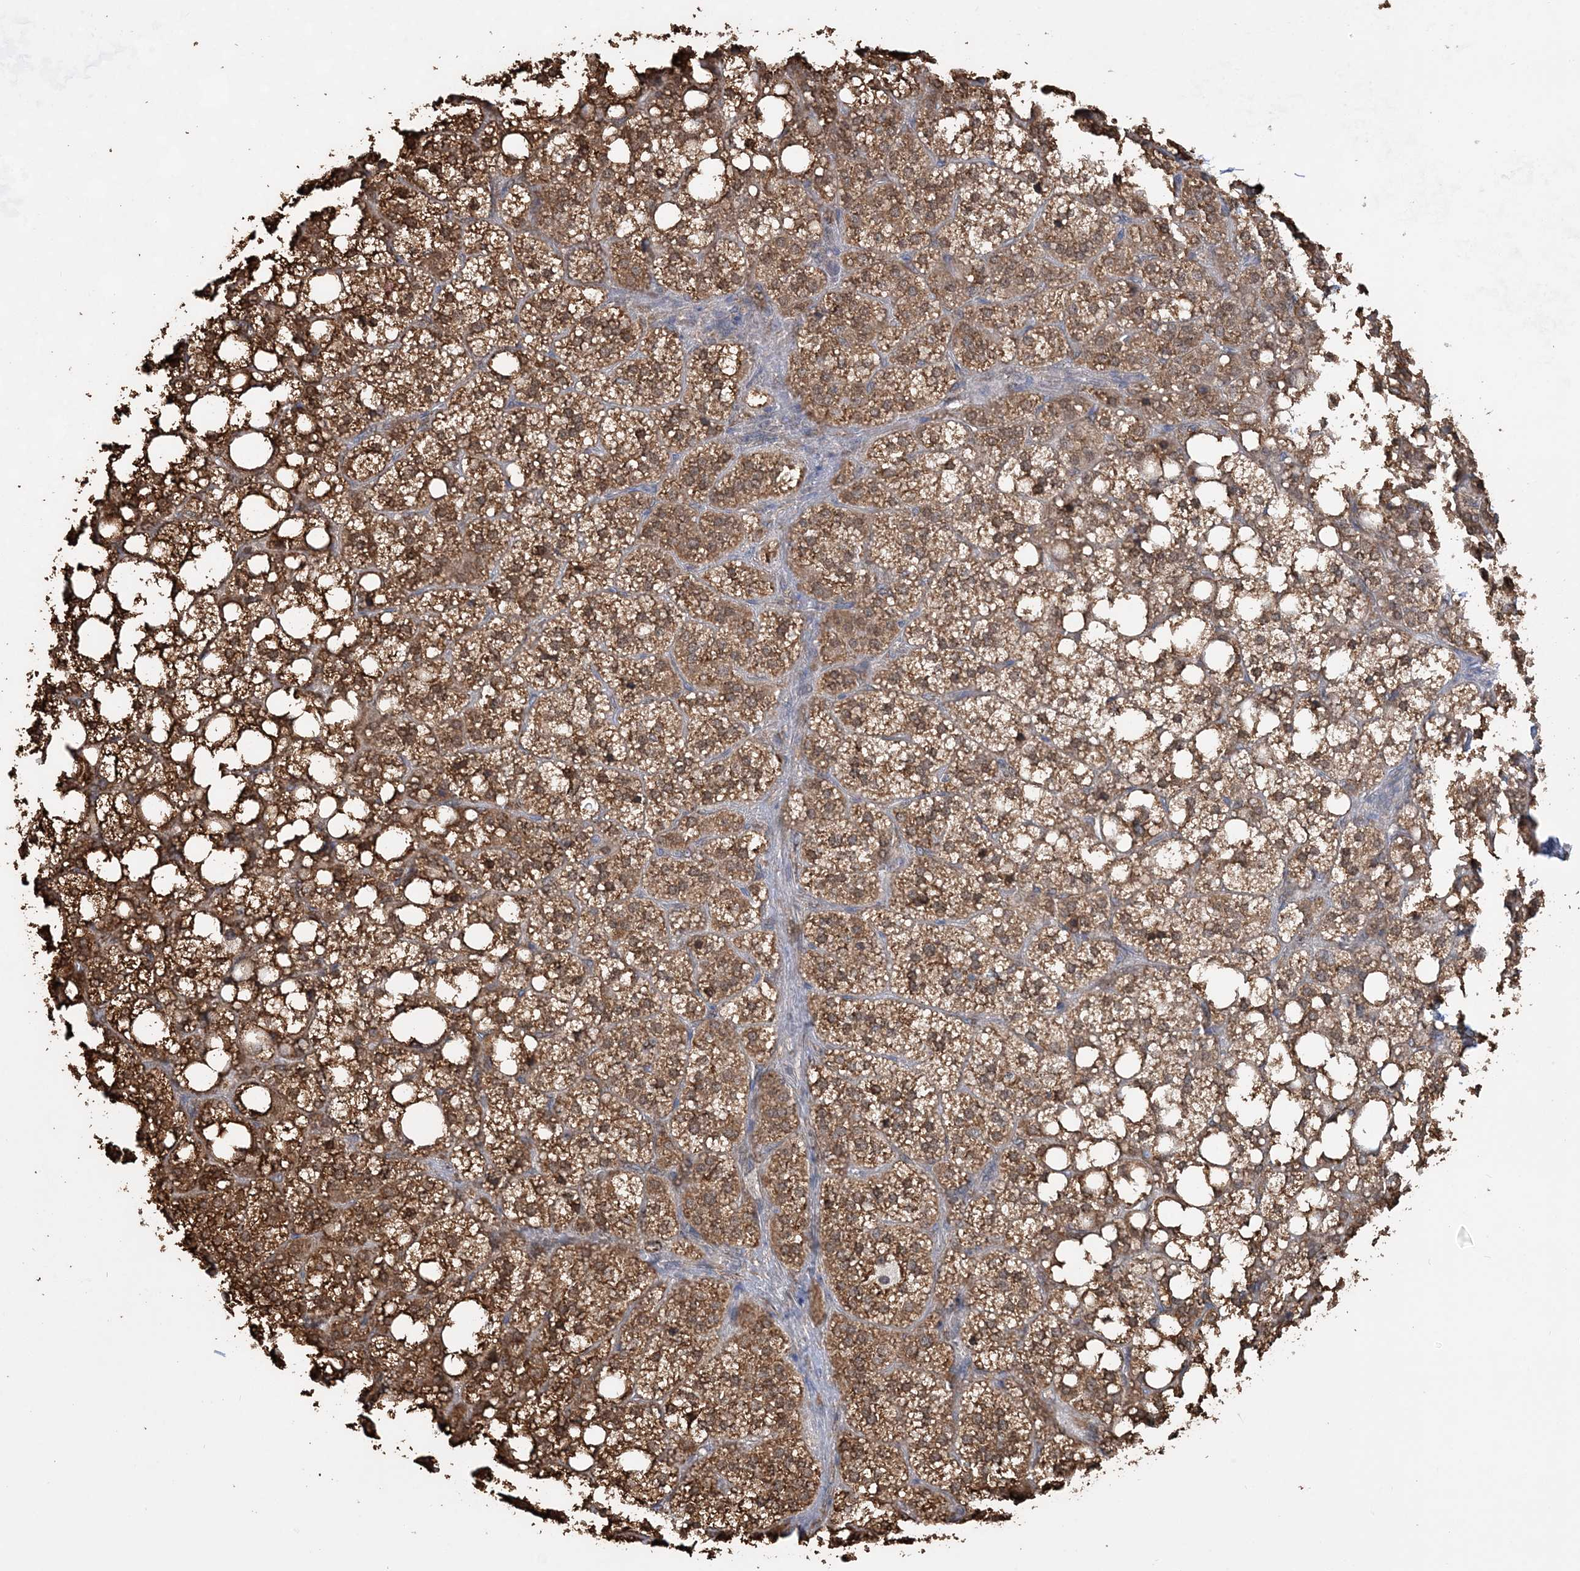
{"staining": {"intensity": "moderate", "quantity": ">75%", "location": "cytoplasmic/membranous"}, "tissue": "adrenal gland", "cell_type": "Glandular cells", "image_type": "normal", "snomed": [{"axis": "morphology", "description": "Normal tissue, NOS"}, {"axis": "topography", "description": "Adrenal gland"}], "caption": "Moderate cytoplasmic/membranous expression for a protein is identified in approximately >75% of glandular cells of normal adrenal gland using immunohistochemistry.", "gene": "WDR12", "patient": {"sex": "female", "age": 59}}